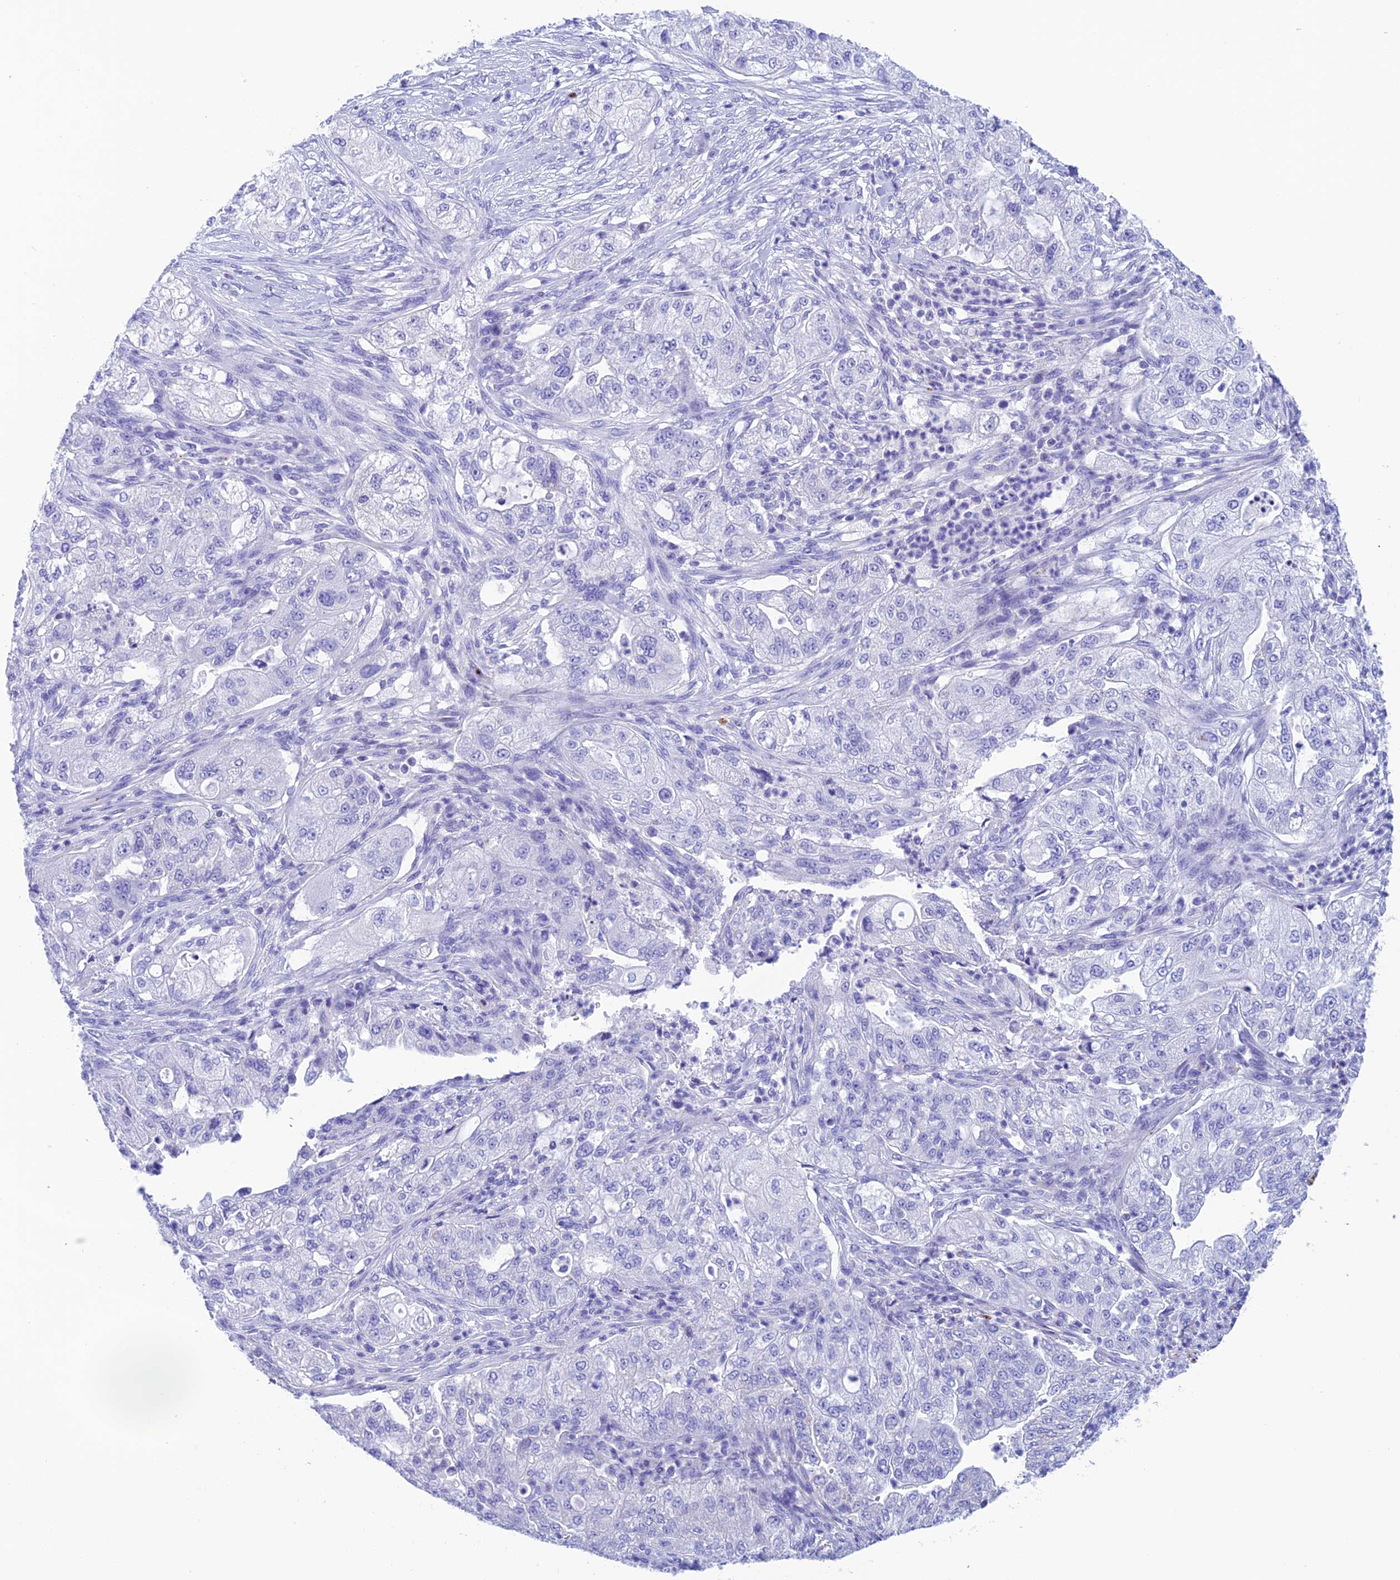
{"staining": {"intensity": "negative", "quantity": "none", "location": "none"}, "tissue": "pancreatic cancer", "cell_type": "Tumor cells", "image_type": "cancer", "snomed": [{"axis": "morphology", "description": "Adenocarcinoma, NOS"}, {"axis": "topography", "description": "Pancreas"}], "caption": "There is no significant staining in tumor cells of pancreatic cancer.", "gene": "NXPE4", "patient": {"sex": "female", "age": 78}}